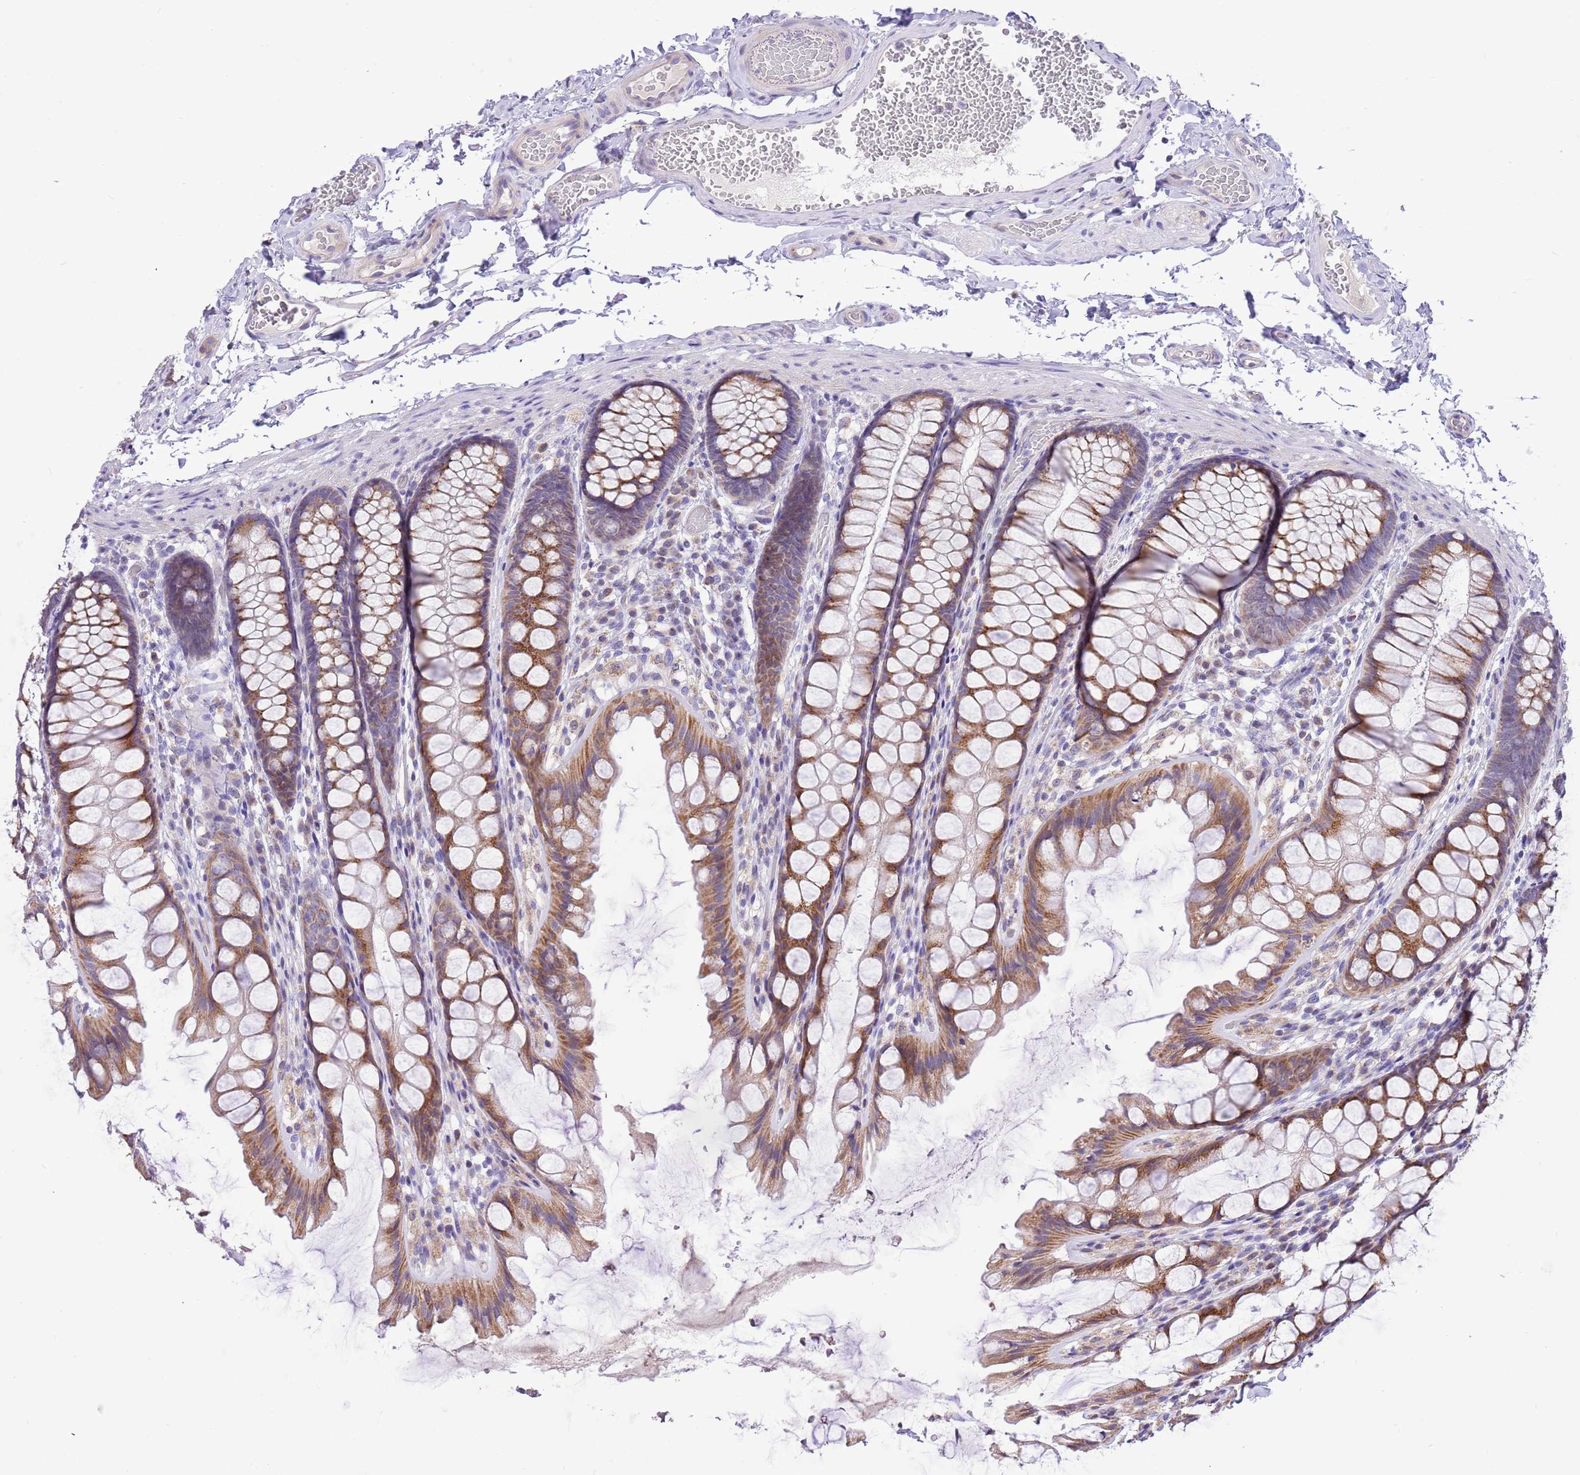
{"staining": {"intensity": "negative", "quantity": "none", "location": "none"}, "tissue": "colon", "cell_type": "Endothelial cells", "image_type": "normal", "snomed": [{"axis": "morphology", "description": "Normal tissue, NOS"}, {"axis": "topography", "description": "Colon"}], "caption": "Endothelial cells are negative for protein expression in unremarkable human colon. (DAB (3,3'-diaminobenzidine) IHC visualized using brightfield microscopy, high magnification).", "gene": "COX17", "patient": {"sex": "male", "age": 47}}